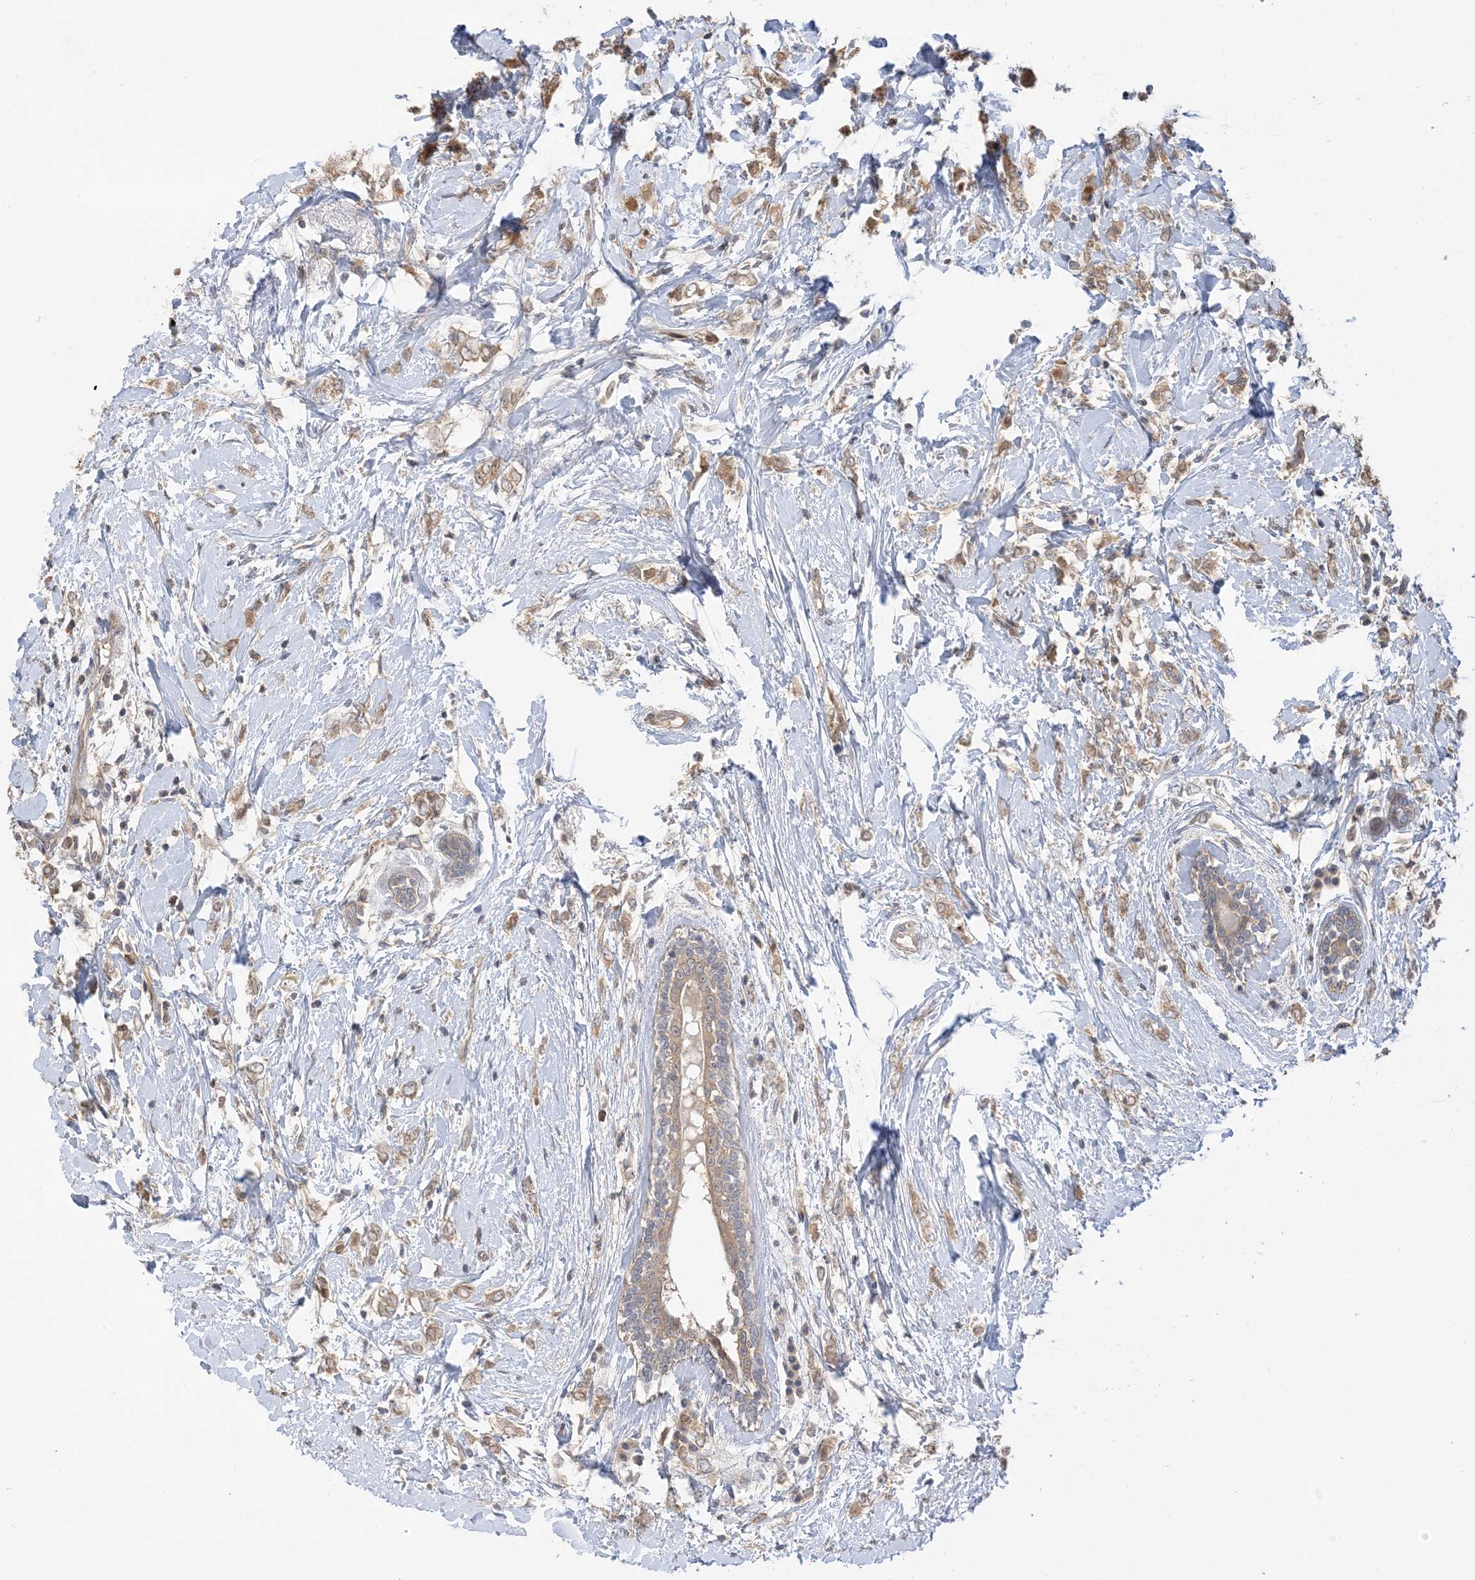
{"staining": {"intensity": "weak", "quantity": ">75%", "location": "cytoplasmic/membranous"}, "tissue": "breast cancer", "cell_type": "Tumor cells", "image_type": "cancer", "snomed": [{"axis": "morphology", "description": "Normal tissue, NOS"}, {"axis": "morphology", "description": "Lobular carcinoma"}, {"axis": "topography", "description": "Breast"}], "caption": "A low amount of weak cytoplasmic/membranous expression is present in approximately >75% of tumor cells in breast cancer (lobular carcinoma) tissue.", "gene": "WDR26", "patient": {"sex": "female", "age": 47}}